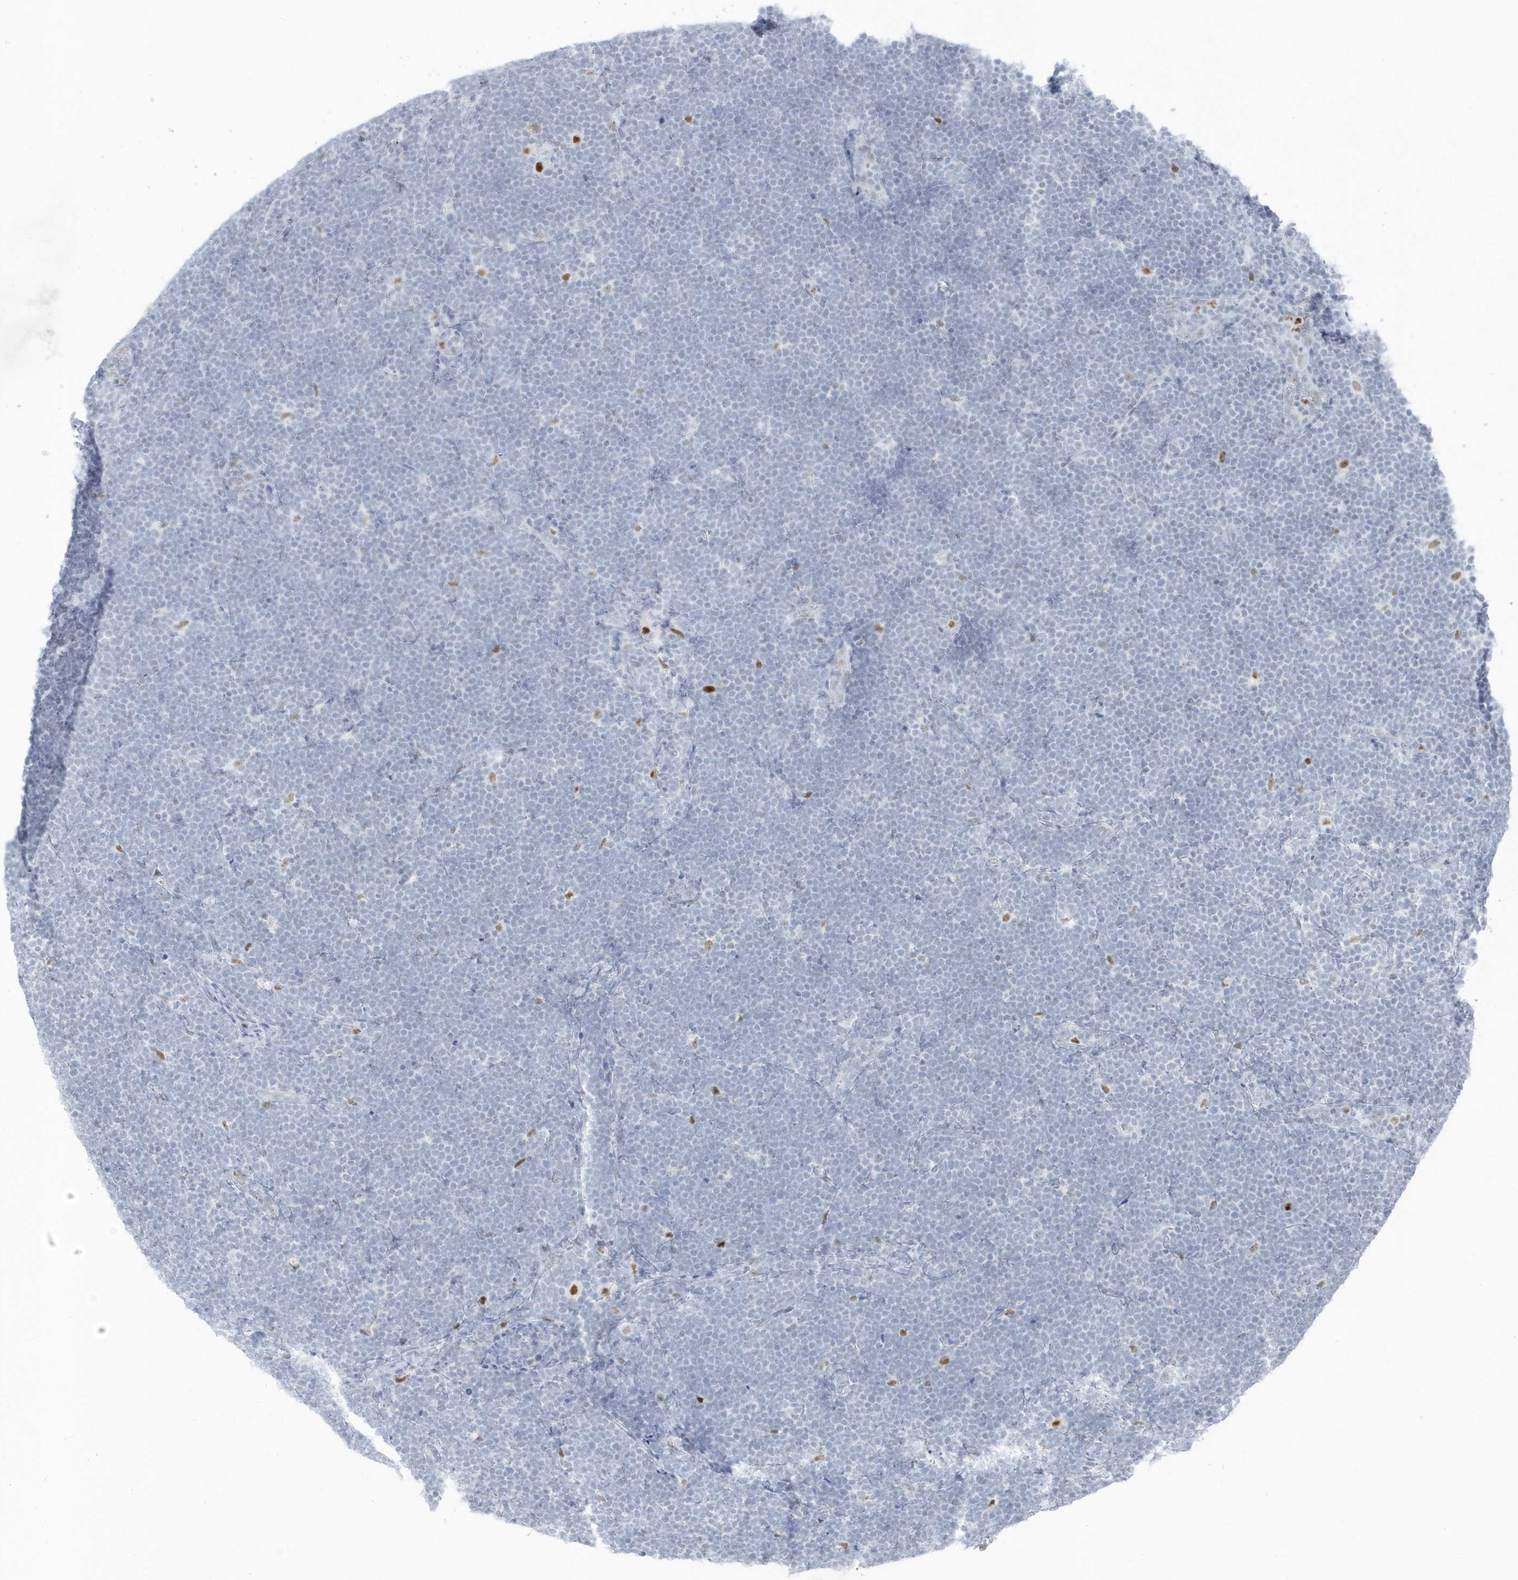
{"staining": {"intensity": "negative", "quantity": "none", "location": "none"}, "tissue": "lymphoma", "cell_type": "Tumor cells", "image_type": "cancer", "snomed": [{"axis": "morphology", "description": "Malignant lymphoma, non-Hodgkin's type, High grade"}, {"axis": "topography", "description": "Lymph node"}], "caption": "Image shows no significant protein staining in tumor cells of high-grade malignant lymphoma, non-Hodgkin's type.", "gene": "SMIM34", "patient": {"sex": "male", "age": 13}}